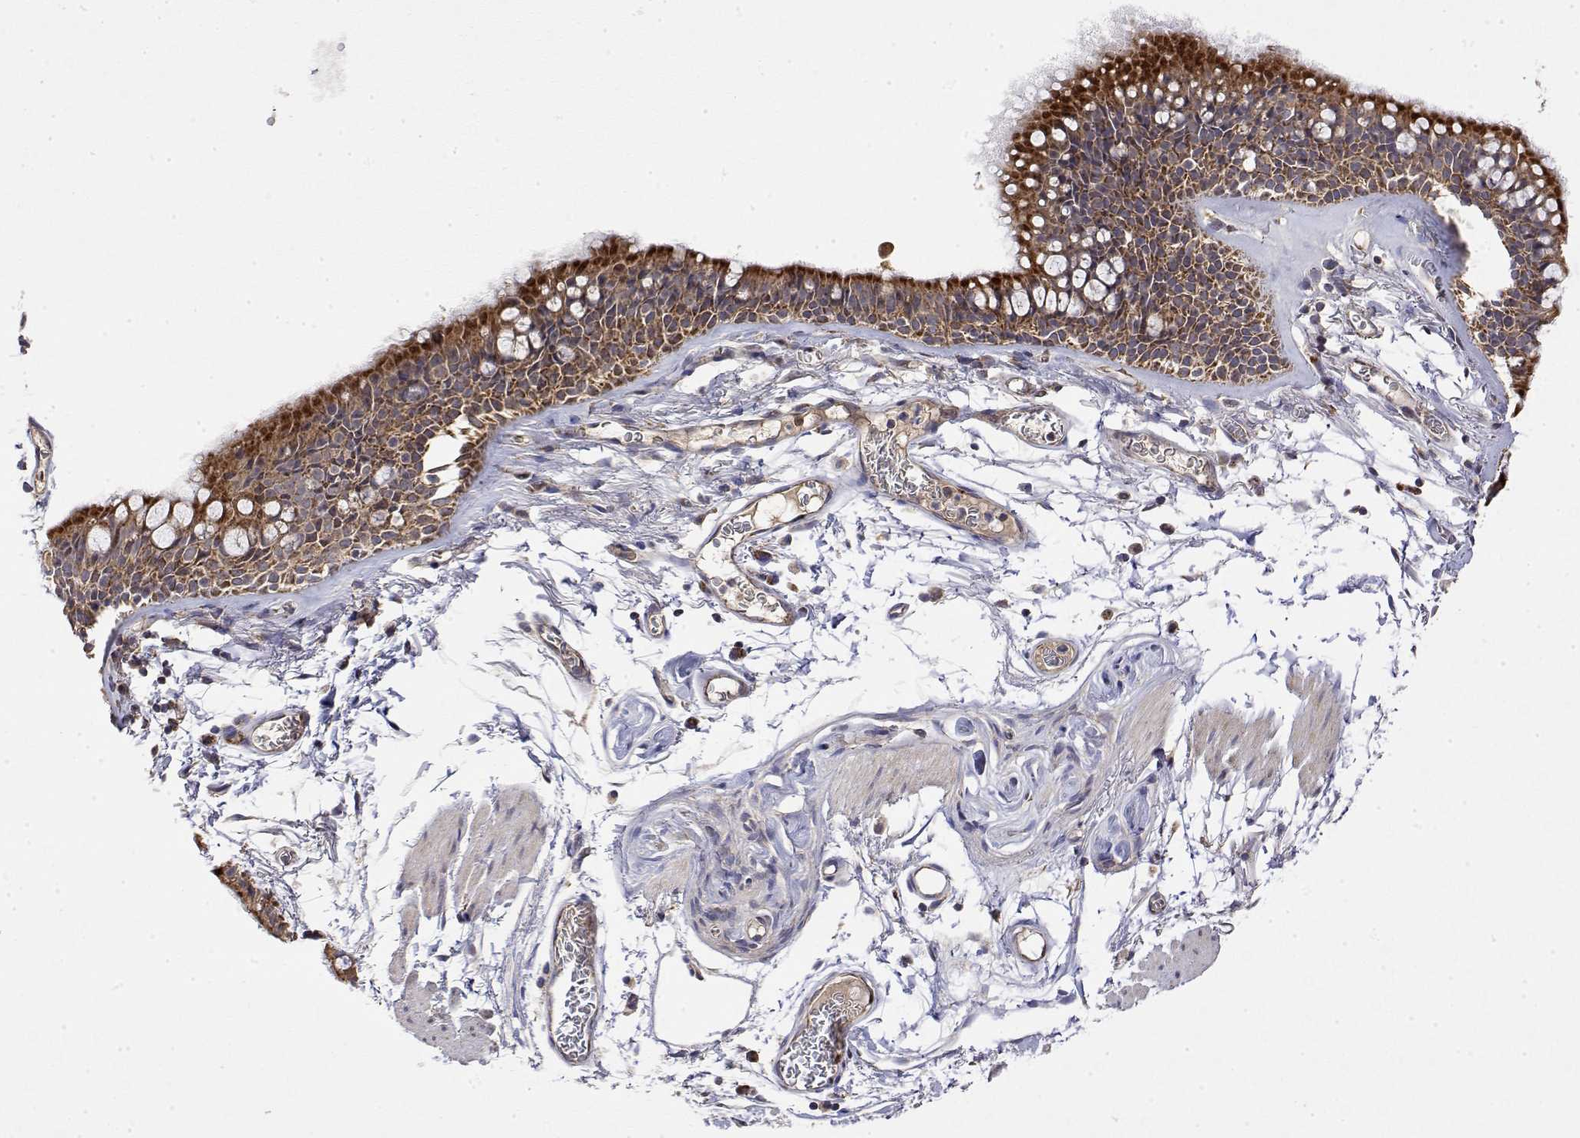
{"staining": {"intensity": "strong", "quantity": ">75%", "location": "cytoplasmic/membranous"}, "tissue": "bronchus", "cell_type": "Respiratory epithelial cells", "image_type": "normal", "snomed": [{"axis": "morphology", "description": "Normal tissue, NOS"}, {"axis": "topography", "description": "Cartilage tissue"}, {"axis": "topography", "description": "Bronchus"}], "caption": "This micrograph displays normal bronchus stained with immunohistochemistry (IHC) to label a protein in brown. The cytoplasmic/membranous of respiratory epithelial cells show strong positivity for the protein. Nuclei are counter-stained blue.", "gene": "GADD45GIP1", "patient": {"sex": "female", "age": 79}}